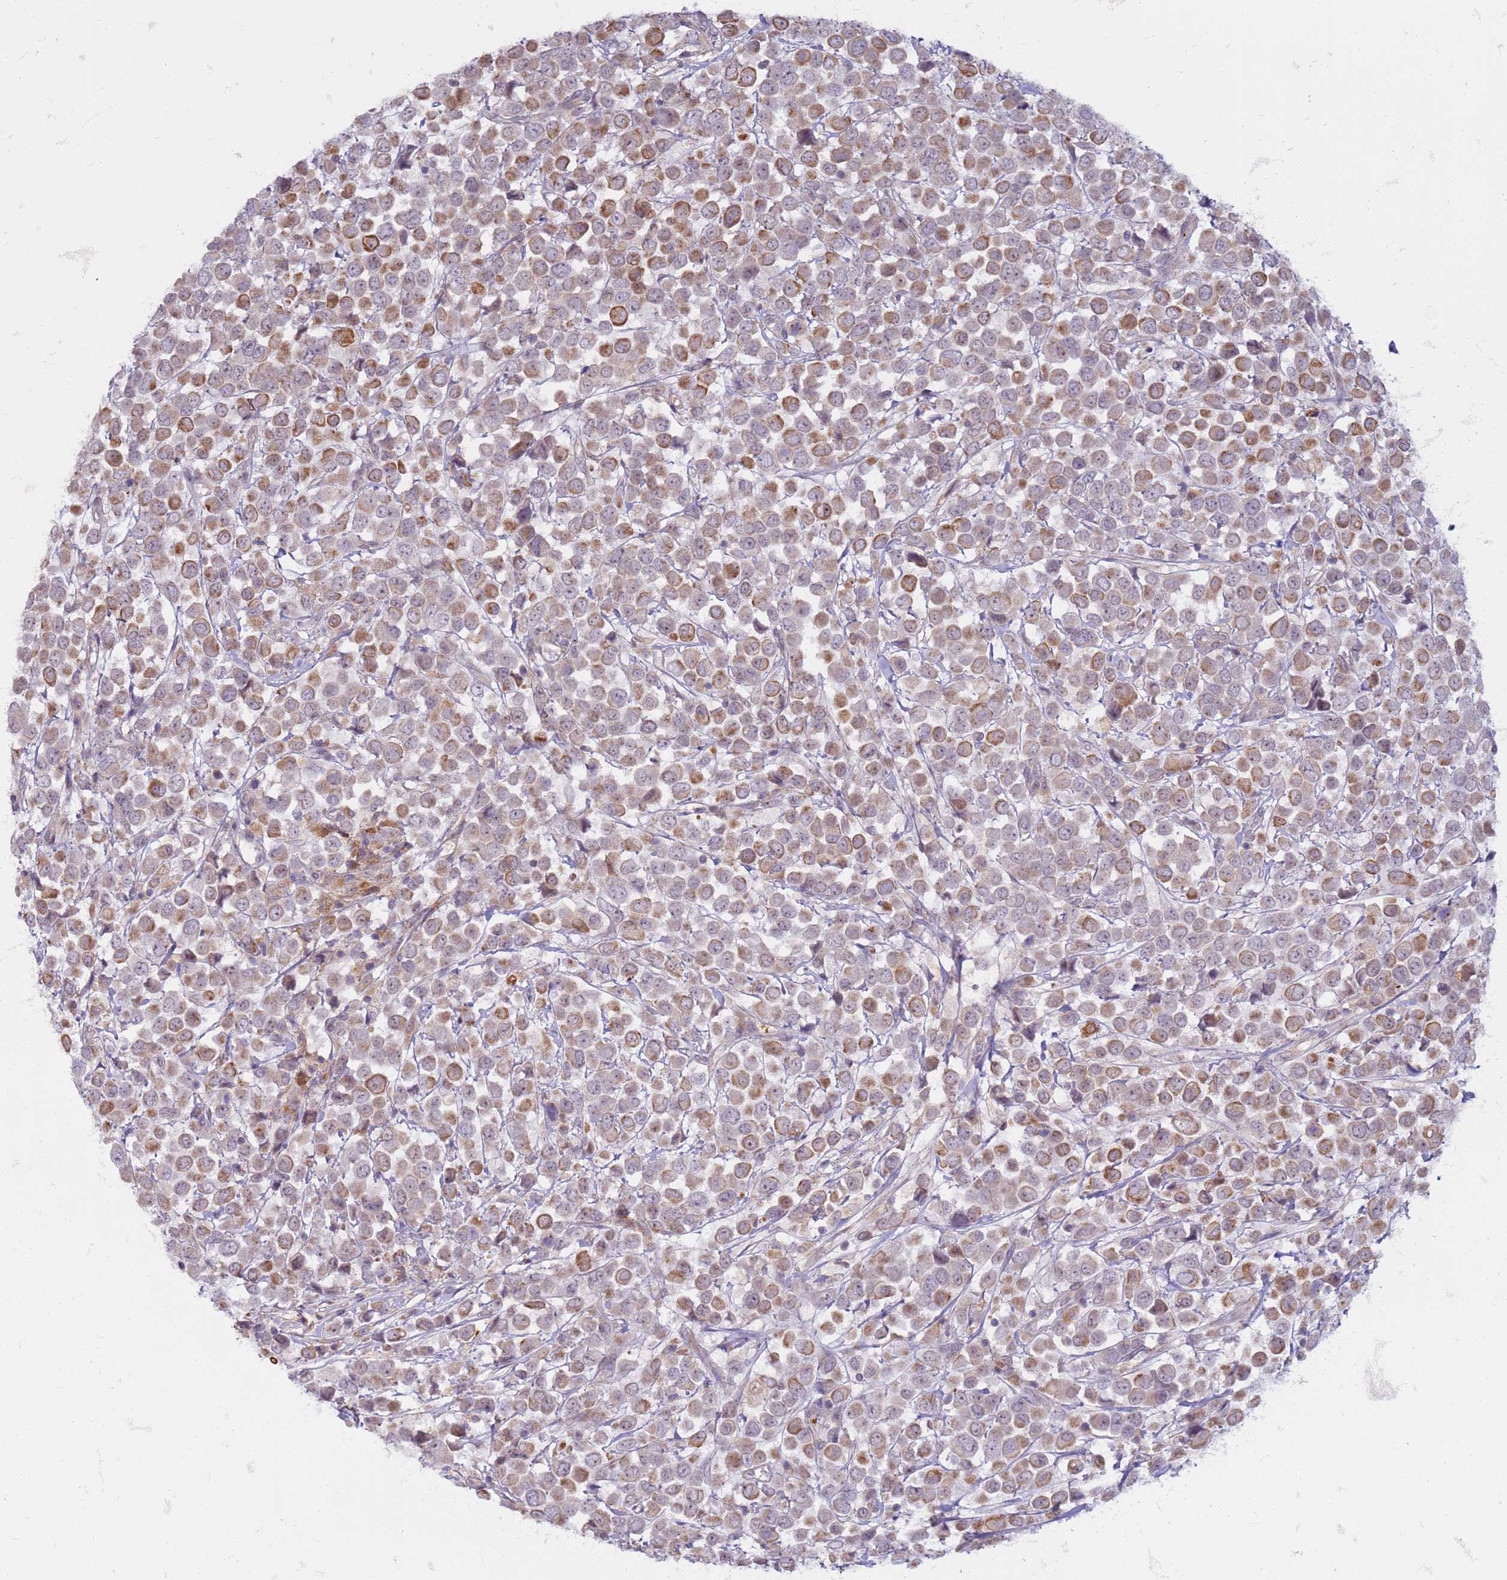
{"staining": {"intensity": "moderate", "quantity": "25%-75%", "location": "cytoplasmic/membranous"}, "tissue": "breast cancer", "cell_type": "Tumor cells", "image_type": "cancer", "snomed": [{"axis": "morphology", "description": "Duct carcinoma"}, {"axis": "topography", "description": "Breast"}], "caption": "This is a photomicrograph of immunohistochemistry staining of breast cancer, which shows moderate staining in the cytoplasmic/membranous of tumor cells.", "gene": "SLC15A3", "patient": {"sex": "female", "age": 61}}